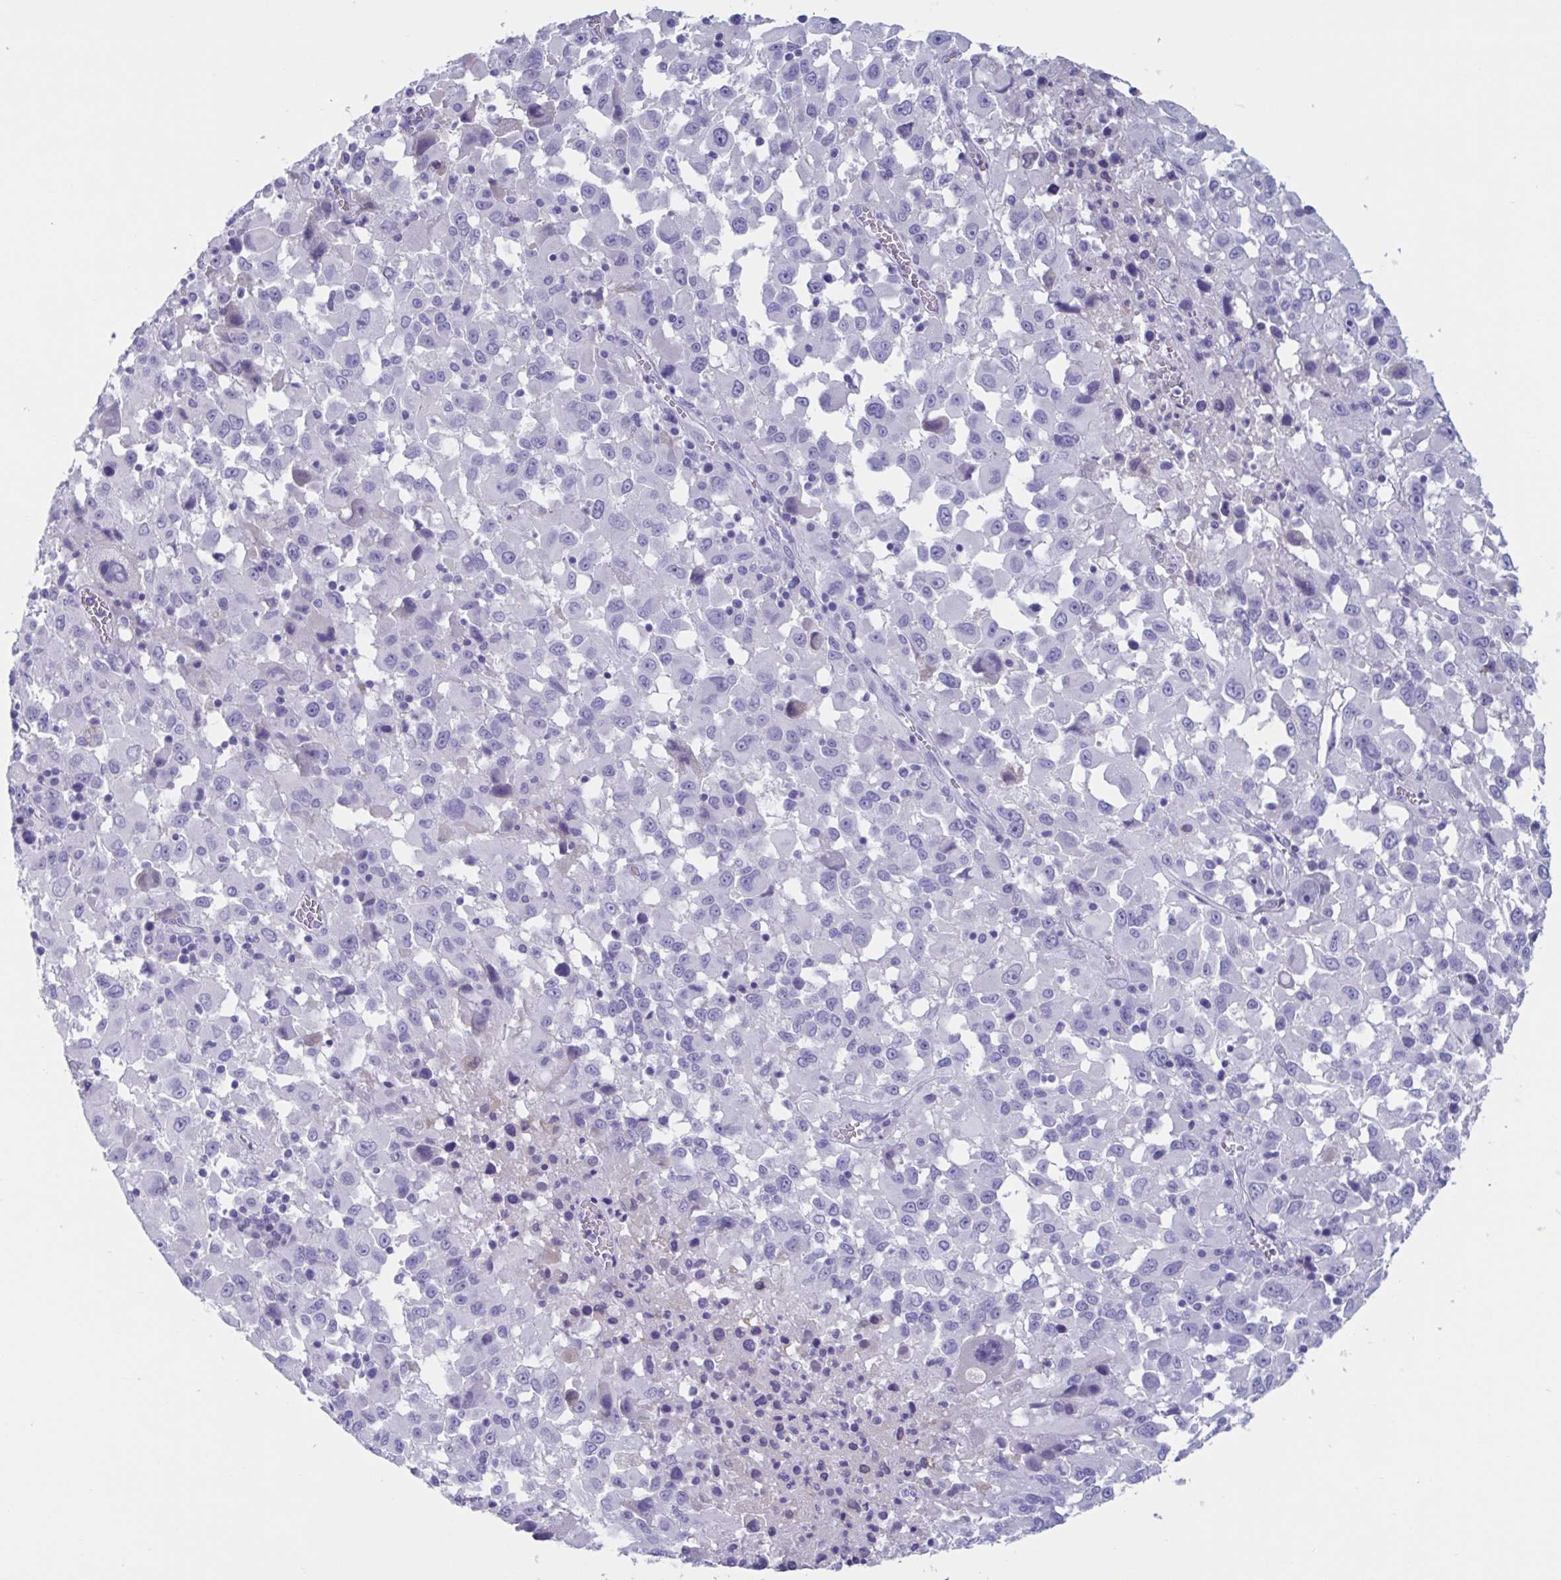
{"staining": {"intensity": "negative", "quantity": "none", "location": "none"}, "tissue": "melanoma", "cell_type": "Tumor cells", "image_type": "cancer", "snomed": [{"axis": "morphology", "description": "Malignant melanoma, Metastatic site"}, {"axis": "topography", "description": "Soft tissue"}], "caption": "An immunohistochemistry micrograph of malignant melanoma (metastatic site) is shown. There is no staining in tumor cells of malignant melanoma (metastatic site).", "gene": "USP35", "patient": {"sex": "male", "age": 50}}